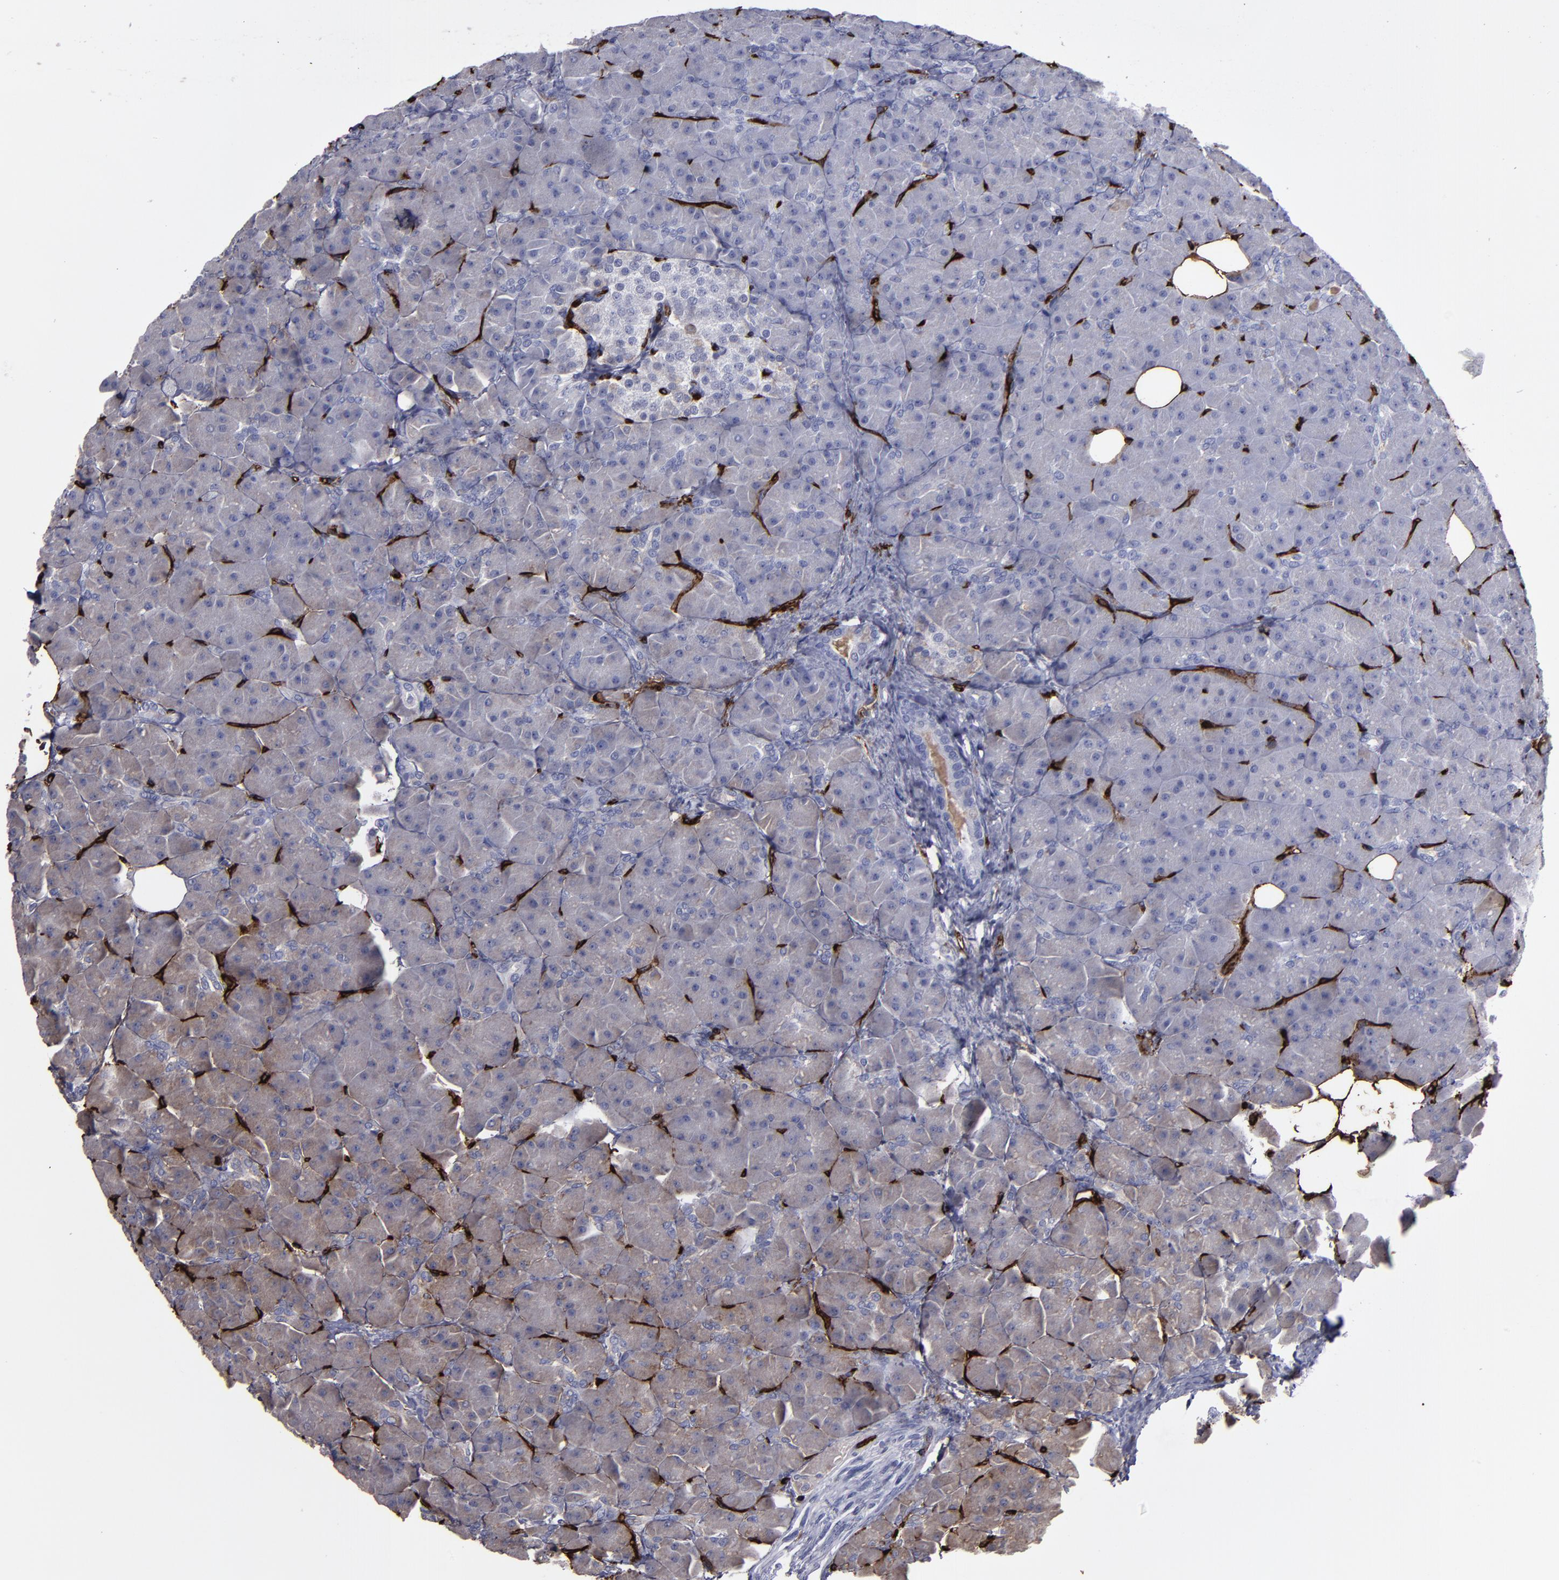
{"staining": {"intensity": "negative", "quantity": "none", "location": "none"}, "tissue": "pancreas", "cell_type": "Exocrine glandular cells", "image_type": "normal", "snomed": [{"axis": "morphology", "description": "Normal tissue, NOS"}, {"axis": "topography", "description": "Pancreas"}], "caption": "This is a photomicrograph of immunohistochemistry (IHC) staining of unremarkable pancreas, which shows no expression in exocrine glandular cells.", "gene": "CD36", "patient": {"sex": "male", "age": 66}}